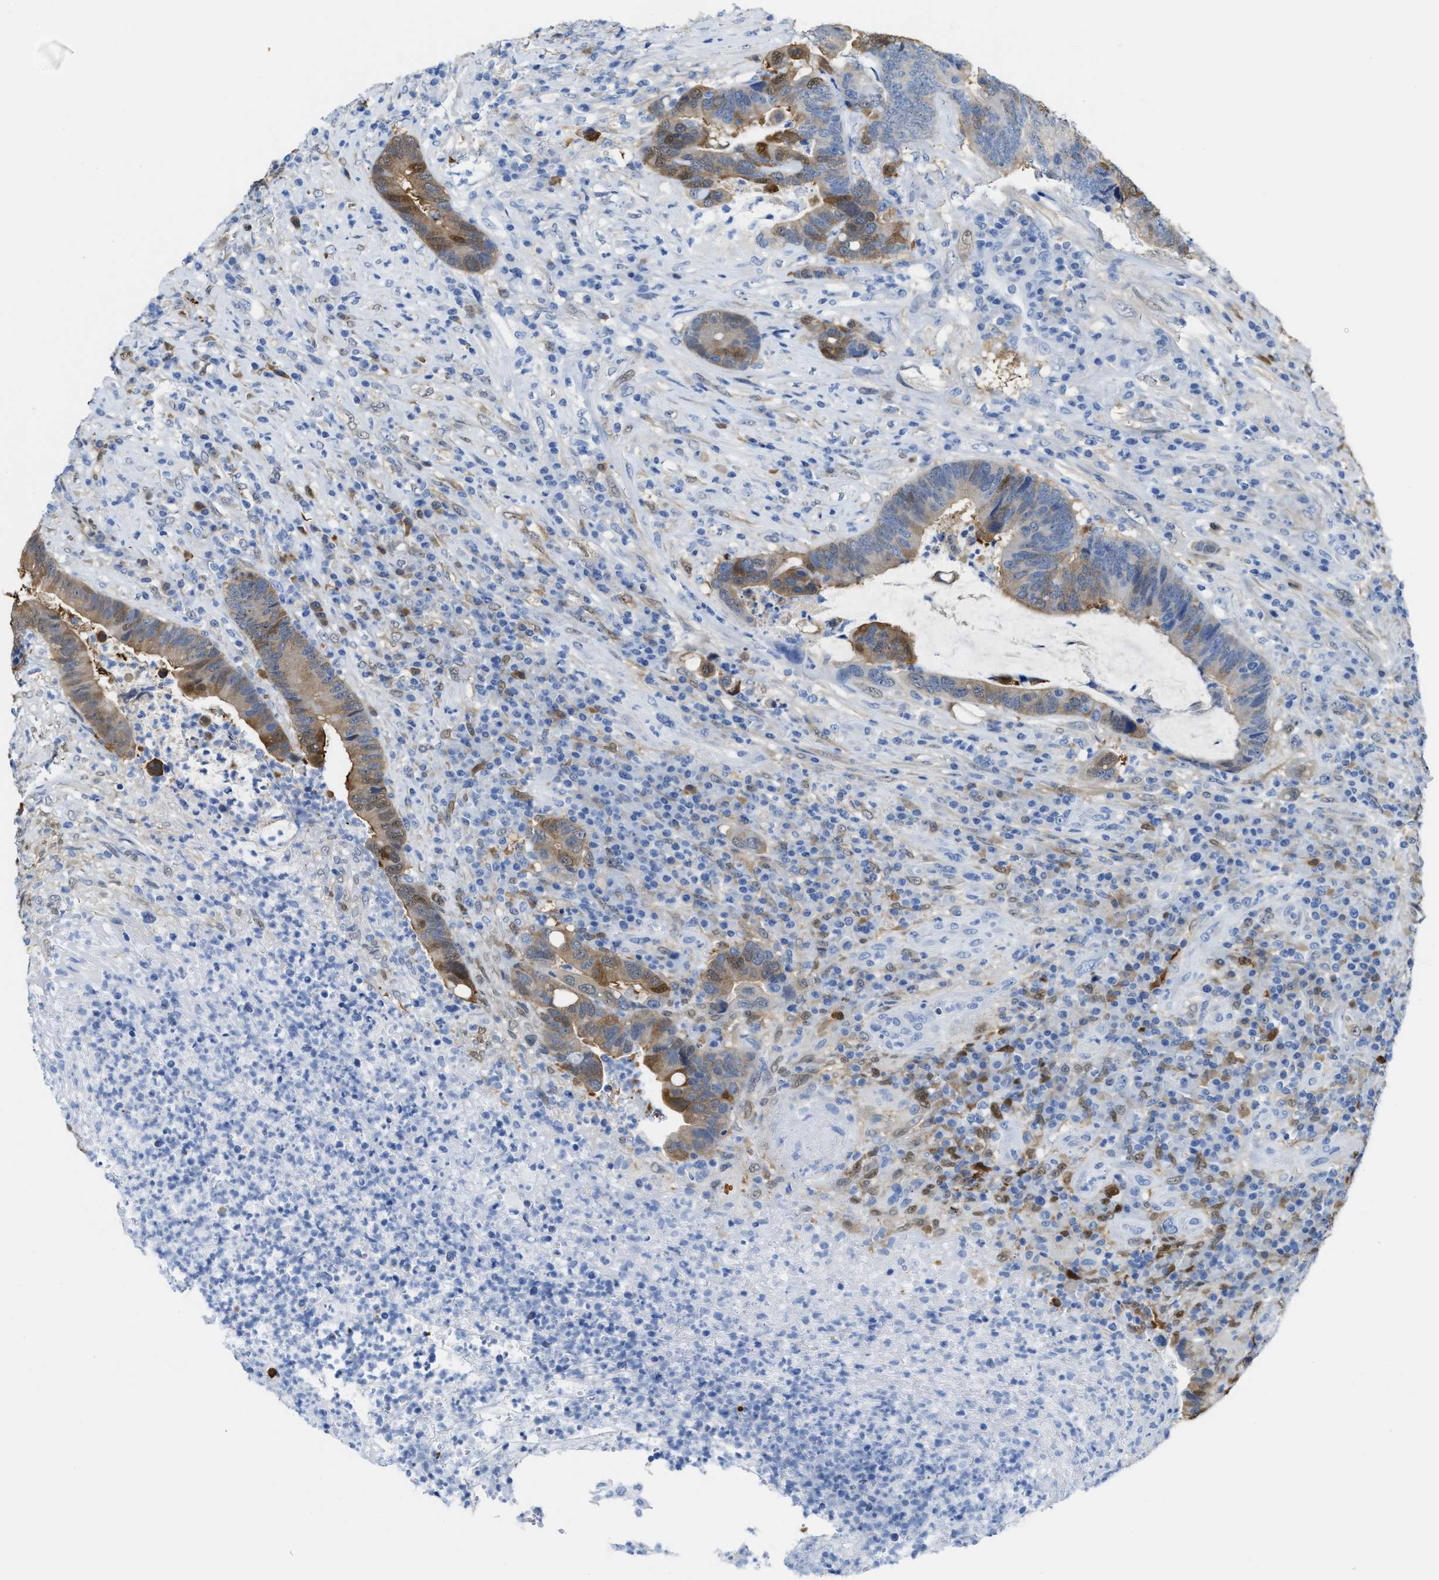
{"staining": {"intensity": "moderate", "quantity": ">75%", "location": "cytoplasmic/membranous,nuclear"}, "tissue": "colorectal cancer", "cell_type": "Tumor cells", "image_type": "cancer", "snomed": [{"axis": "morphology", "description": "Adenocarcinoma, NOS"}, {"axis": "topography", "description": "Rectum"}], "caption": "Immunohistochemistry (IHC) of human colorectal cancer shows medium levels of moderate cytoplasmic/membranous and nuclear staining in approximately >75% of tumor cells. The protein of interest is shown in brown color, while the nuclei are stained blue.", "gene": "ASS1", "patient": {"sex": "female", "age": 89}}